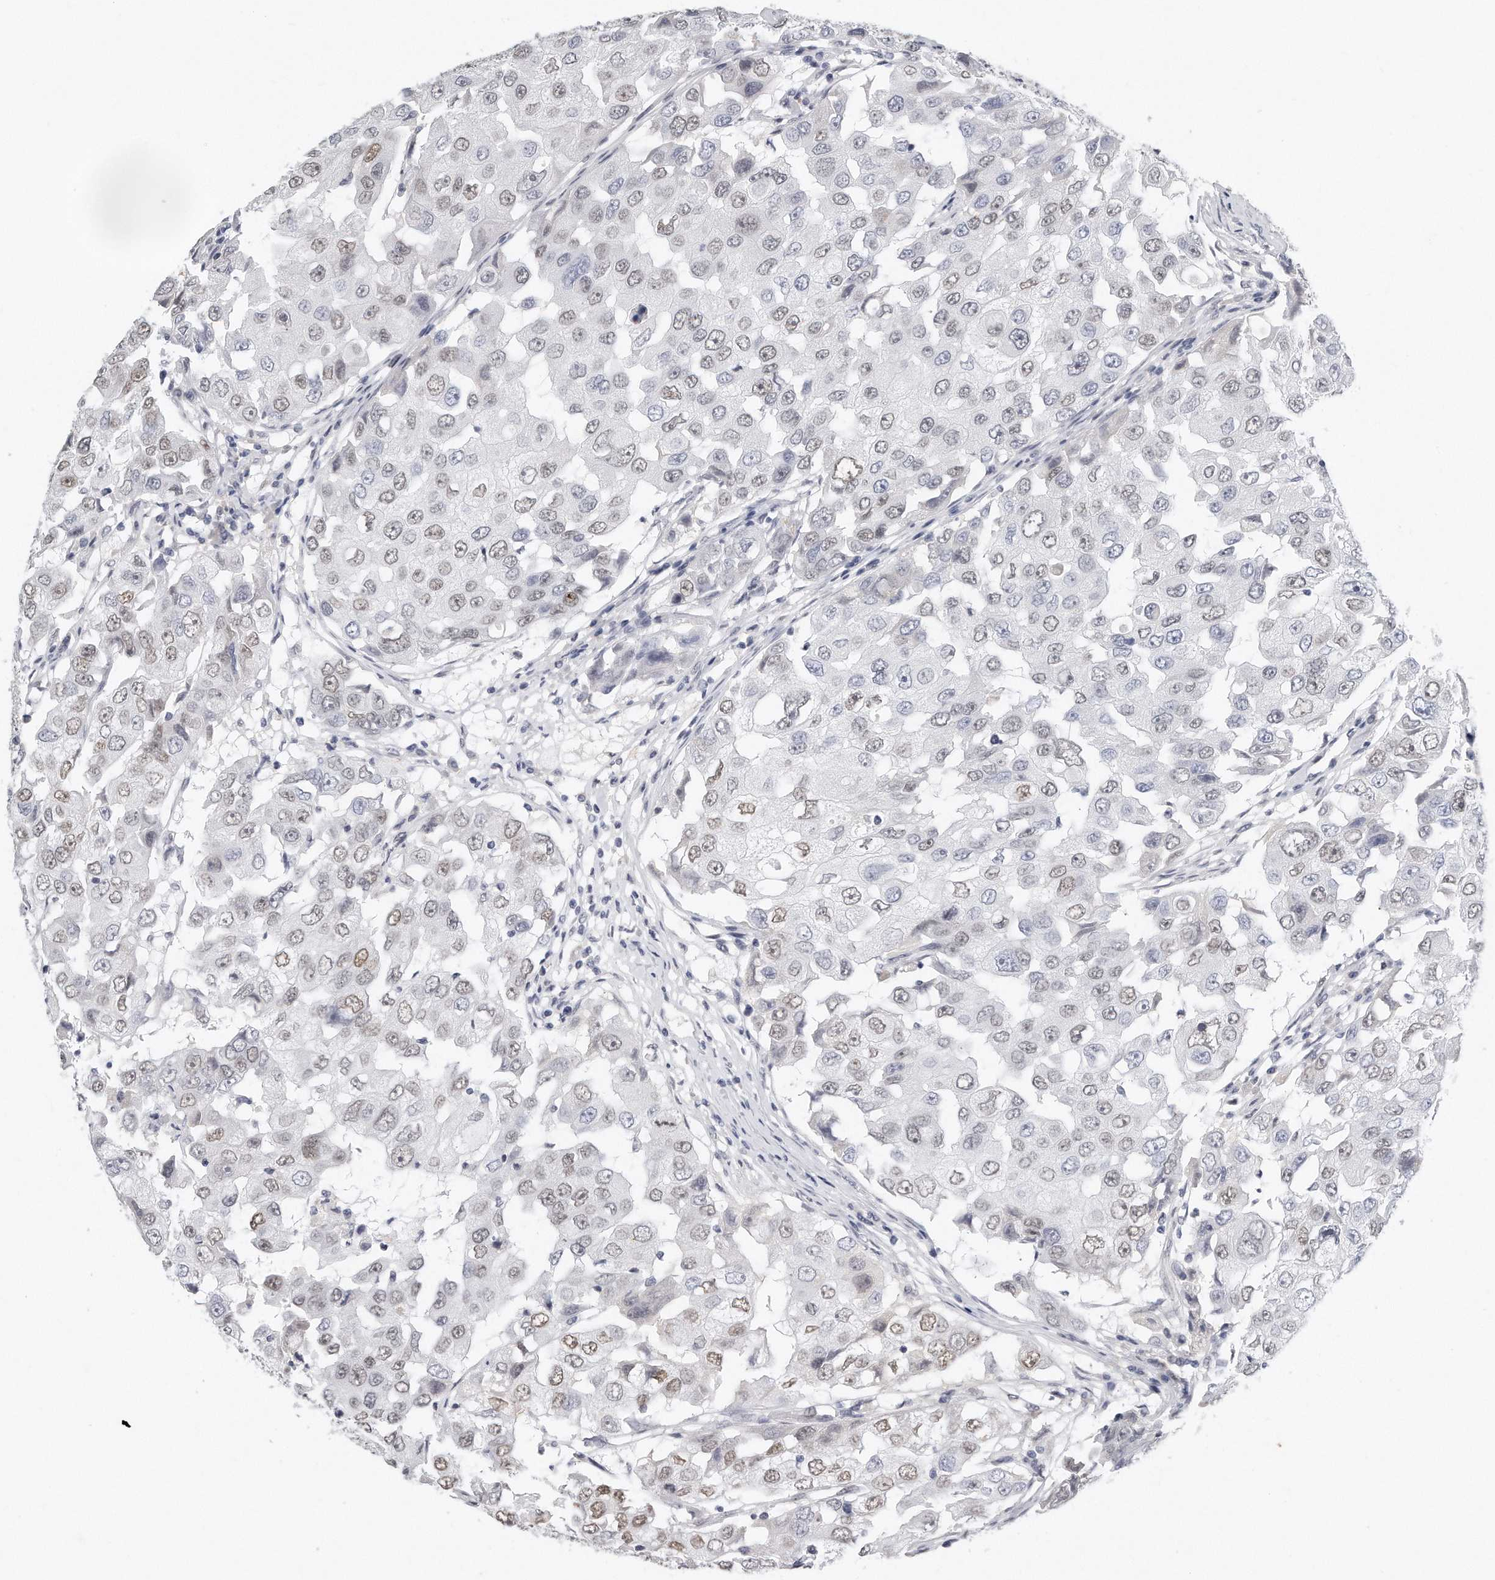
{"staining": {"intensity": "weak", "quantity": ">75%", "location": "nuclear"}, "tissue": "breast cancer", "cell_type": "Tumor cells", "image_type": "cancer", "snomed": [{"axis": "morphology", "description": "Duct carcinoma"}, {"axis": "topography", "description": "Breast"}], "caption": "IHC image of neoplastic tissue: breast cancer stained using immunohistochemistry (IHC) exhibits low levels of weak protein expression localized specifically in the nuclear of tumor cells, appearing as a nuclear brown color.", "gene": "CTBP2", "patient": {"sex": "female", "age": 27}}